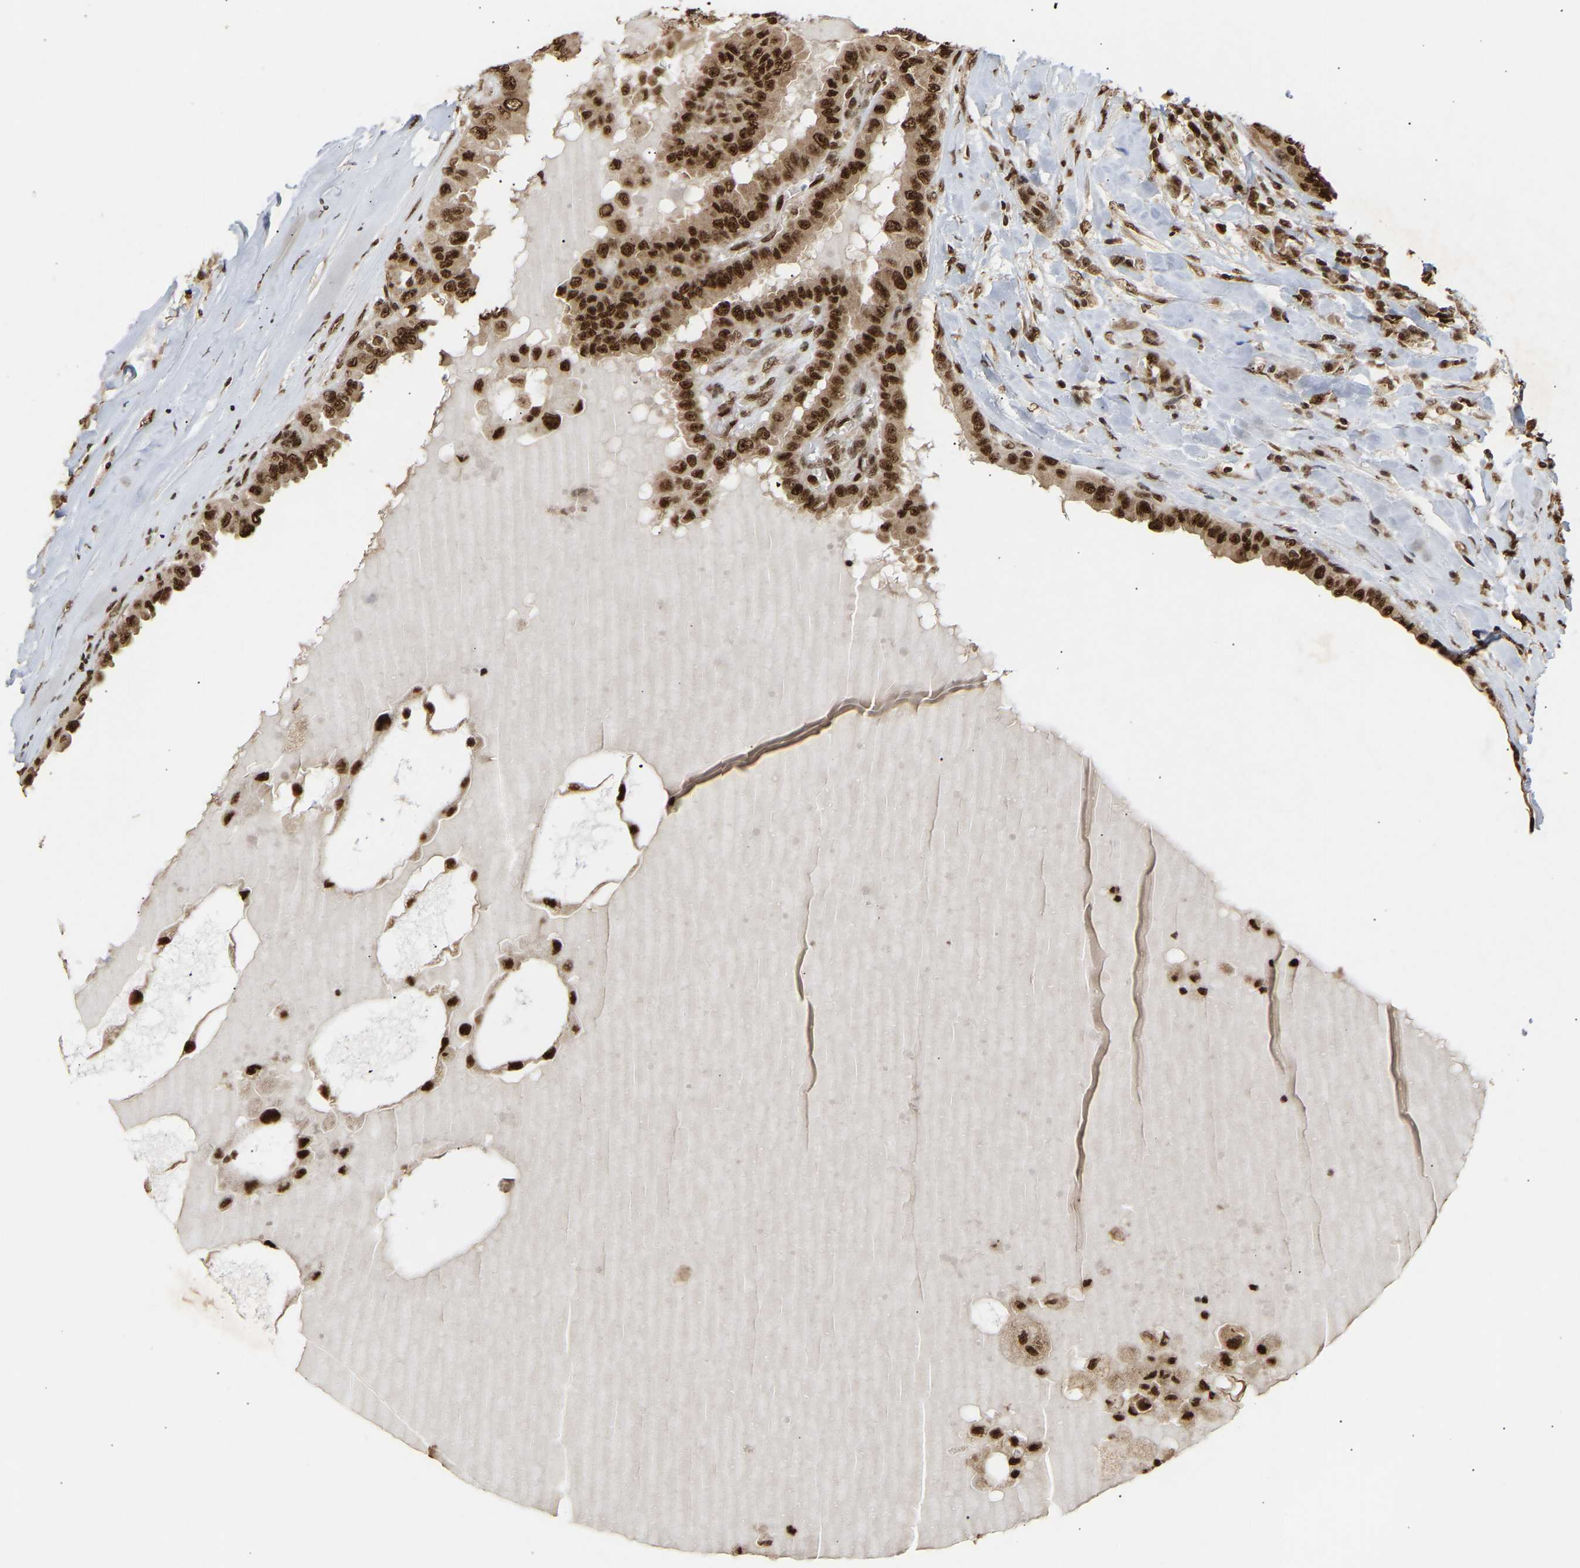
{"staining": {"intensity": "strong", "quantity": ">75%", "location": "cytoplasmic/membranous,nuclear"}, "tissue": "thyroid cancer", "cell_type": "Tumor cells", "image_type": "cancer", "snomed": [{"axis": "morphology", "description": "Papillary adenocarcinoma, NOS"}, {"axis": "topography", "description": "Thyroid gland"}], "caption": "Papillary adenocarcinoma (thyroid) tissue demonstrates strong cytoplasmic/membranous and nuclear expression in approximately >75% of tumor cells", "gene": "ALYREF", "patient": {"sex": "male", "age": 33}}